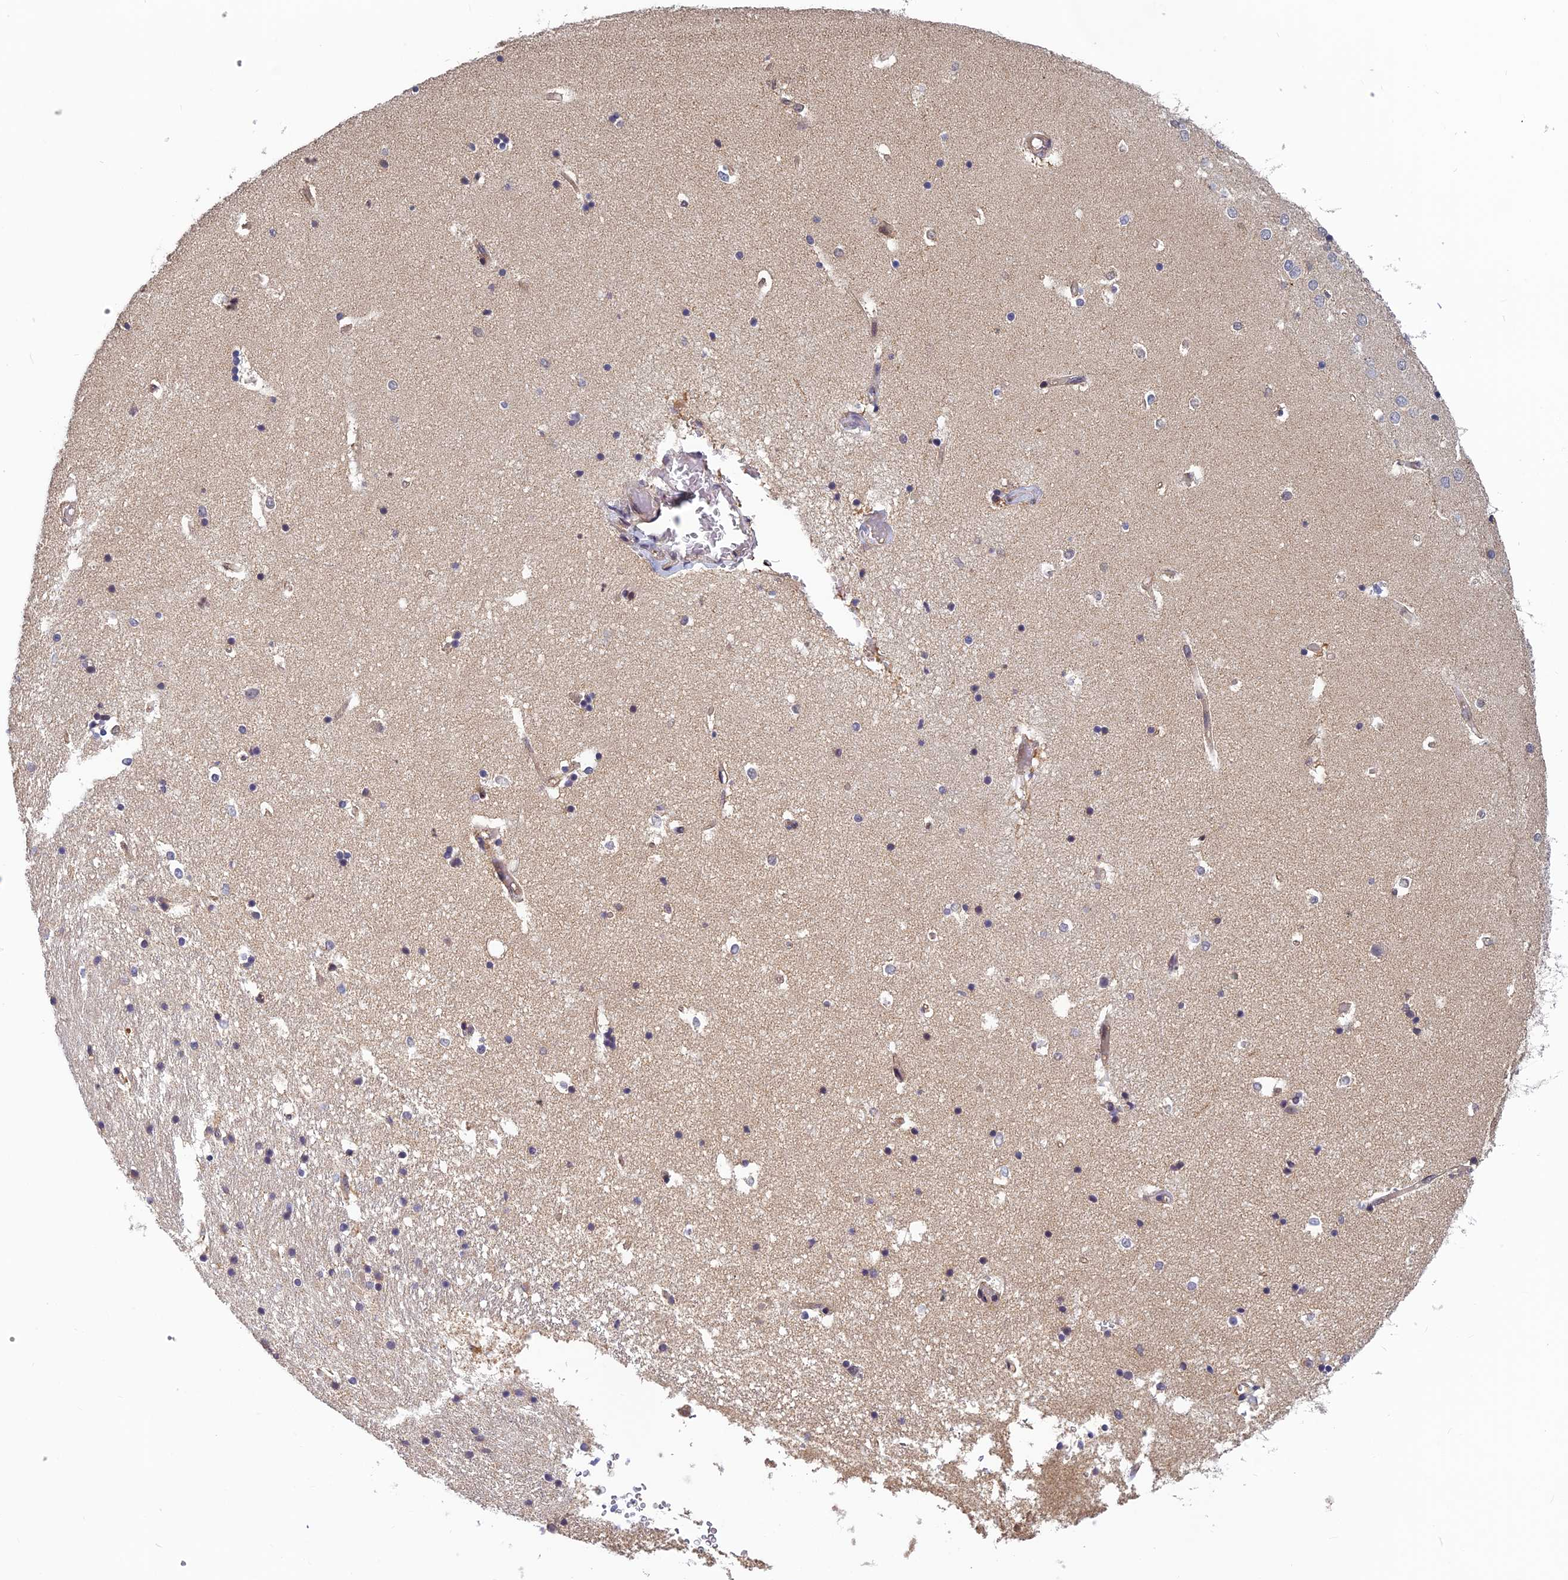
{"staining": {"intensity": "negative", "quantity": "none", "location": "none"}, "tissue": "hippocampus", "cell_type": "Glial cells", "image_type": "normal", "snomed": [{"axis": "morphology", "description": "Normal tissue, NOS"}, {"axis": "topography", "description": "Hippocampus"}], "caption": "Glial cells show no significant staining in unremarkable hippocampus. (IHC, brightfield microscopy, high magnification).", "gene": "PIKFYVE", "patient": {"sex": "female", "age": 52}}